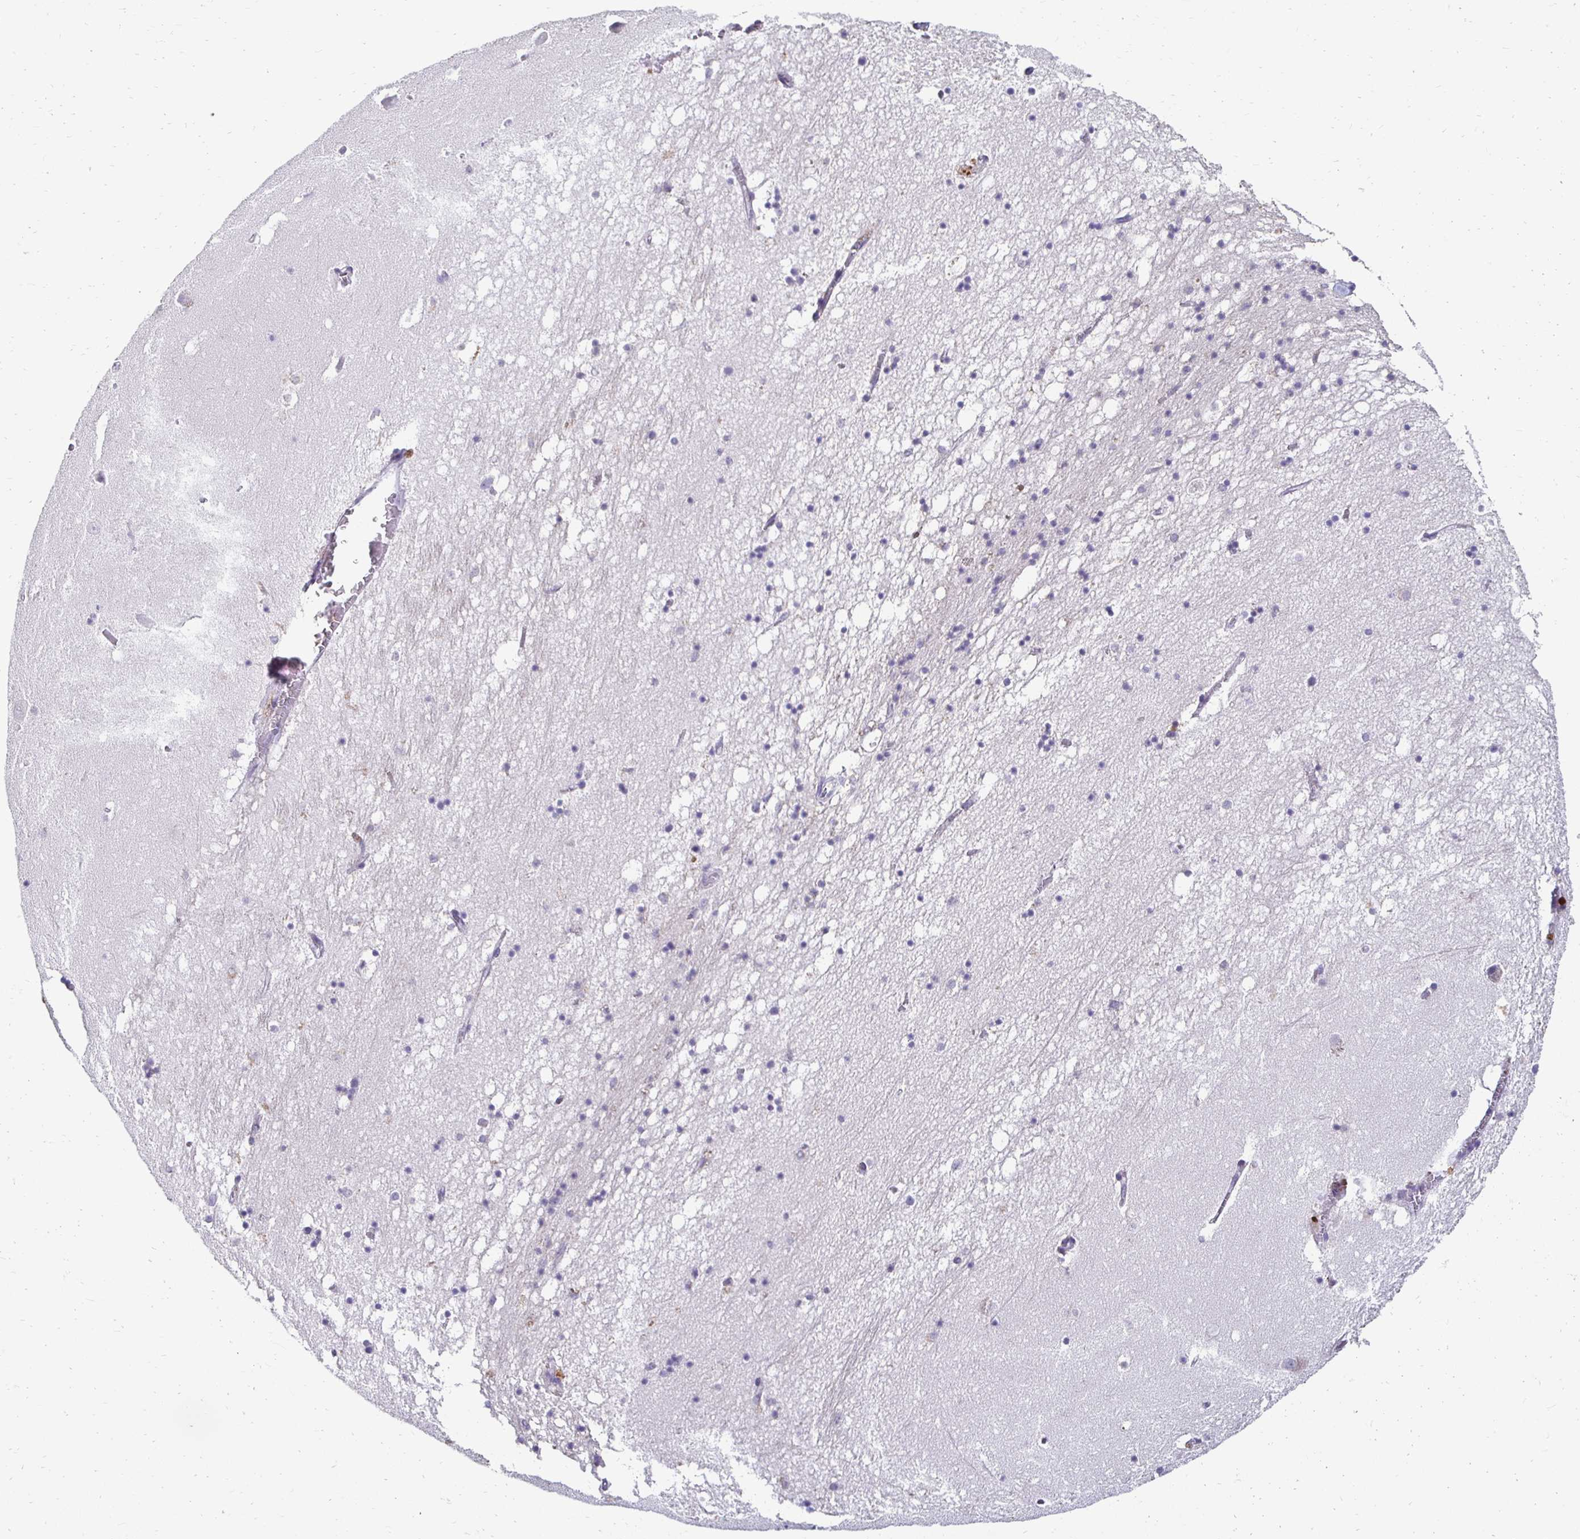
{"staining": {"intensity": "negative", "quantity": "none", "location": "none"}, "tissue": "hippocampus", "cell_type": "Glial cells", "image_type": "normal", "snomed": [{"axis": "morphology", "description": "Normal tissue, NOS"}, {"axis": "topography", "description": "Hippocampus"}], "caption": "DAB immunohistochemical staining of benign hippocampus reveals no significant positivity in glial cells. Nuclei are stained in blue.", "gene": "GK2", "patient": {"sex": "male", "age": 58}}